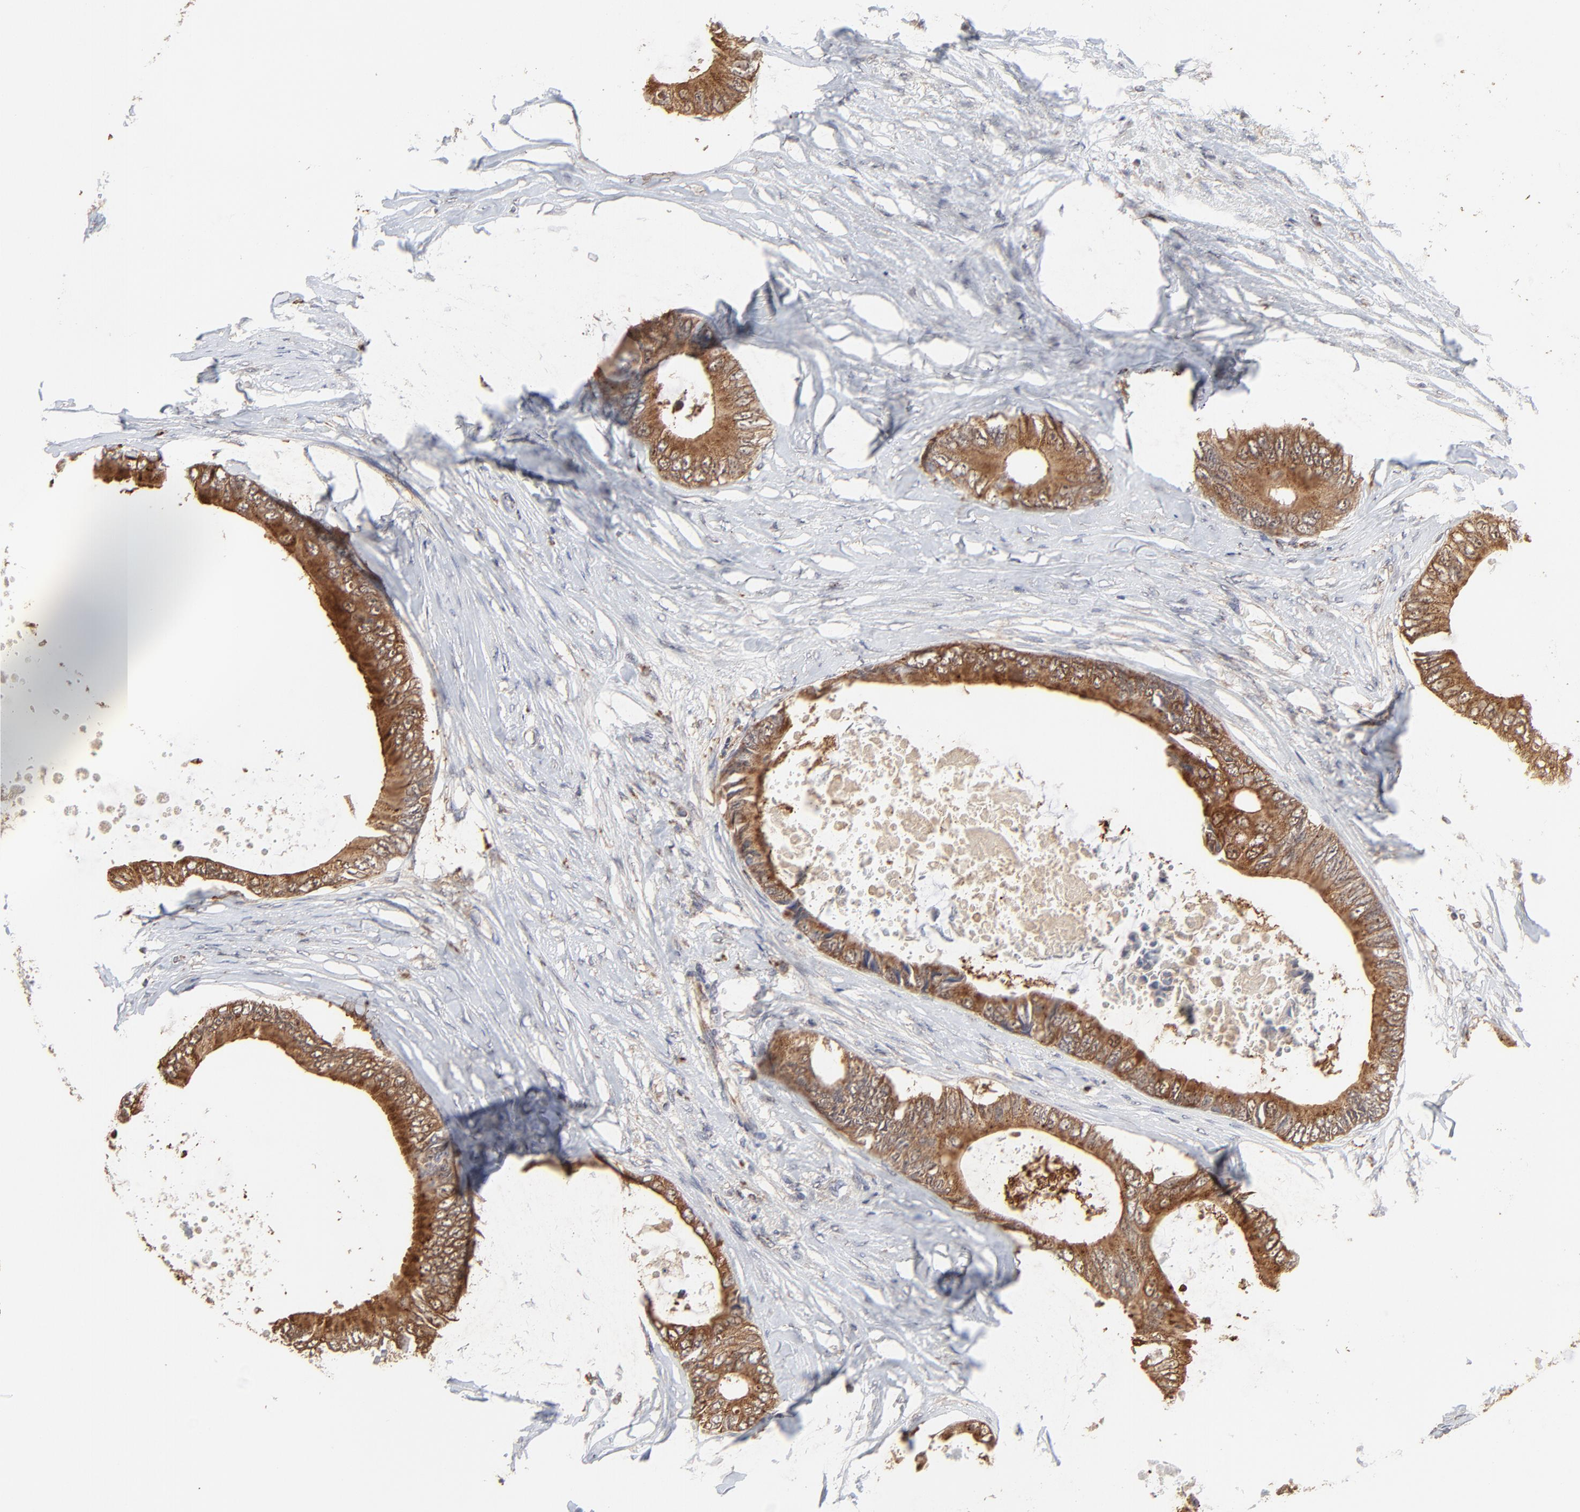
{"staining": {"intensity": "strong", "quantity": ">75%", "location": "cytoplasmic/membranous"}, "tissue": "colorectal cancer", "cell_type": "Tumor cells", "image_type": "cancer", "snomed": [{"axis": "morphology", "description": "Normal tissue, NOS"}, {"axis": "morphology", "description": "Adenocarcinoma, NOS"}, {"axis": "topography", "description": "Rectum"}, {"axis": "topography", "description": "Peripheral nerve tissue"}], "caption": "A micrograph of adenocarcinoma (colorectal) stained for a protein shows strong cytoplasmic/membranous brown staining in tumor cells.", "gene": "LGALS3", "patient": {"sex": "female", "age": 77}}